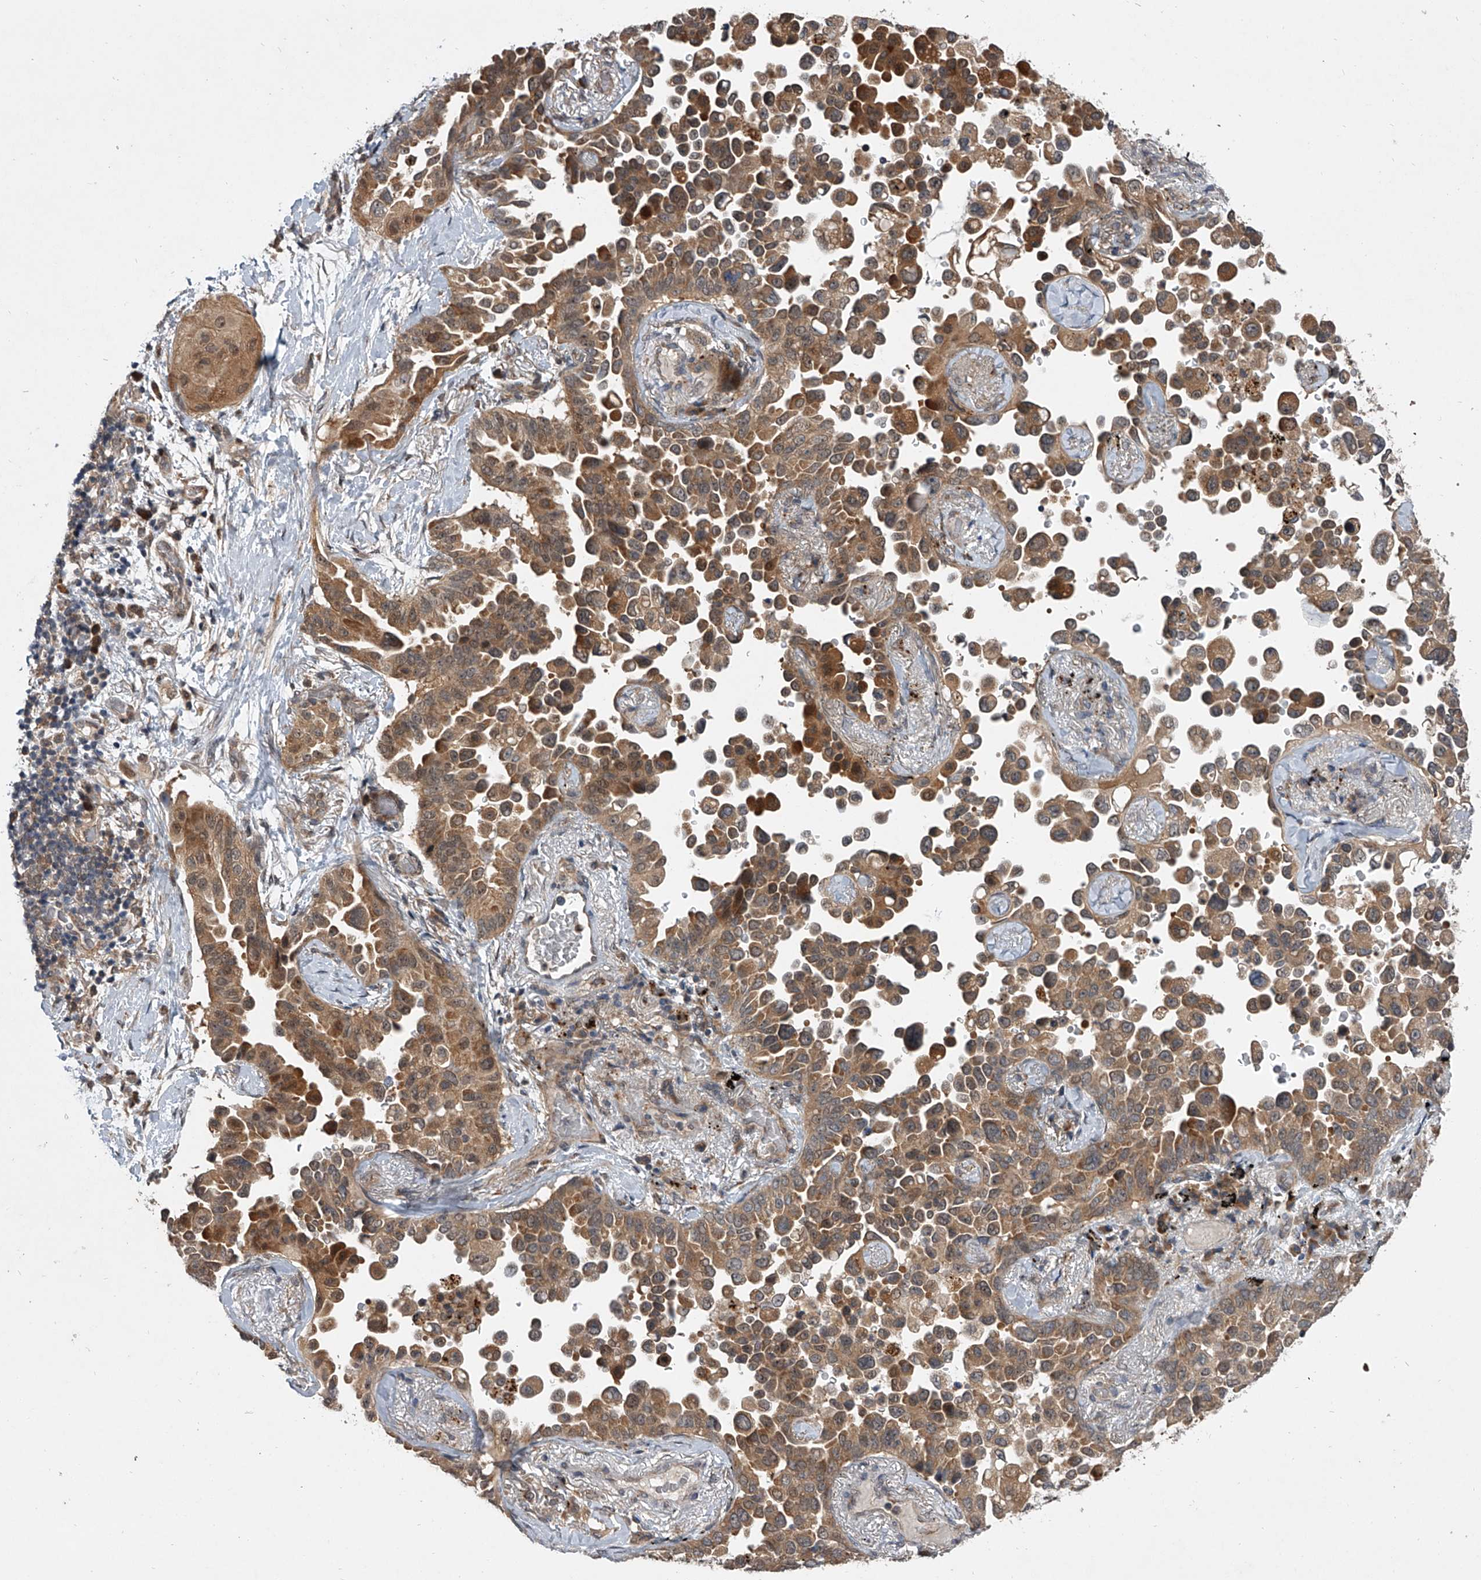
{"staining": {"intensity": "moderate", "quantity": ">75%", "location": "cytoplasmic/membranous"}, "tissue": "lung cancer", "cell_type": "Tumor cells", "image_type": "cancer", "snomed": [{"axis": "morphology", "description": "Adenocarcinoma, NOS"}, {"axis": "topography", "description": "Lung"}], "caption": "Lung cancer stained for a protein shows moderate cytoplasmic/membranous positivity in tumor cells.", "gene": "GEMIN8", "patient": {"sex": "female", "age": 67}}